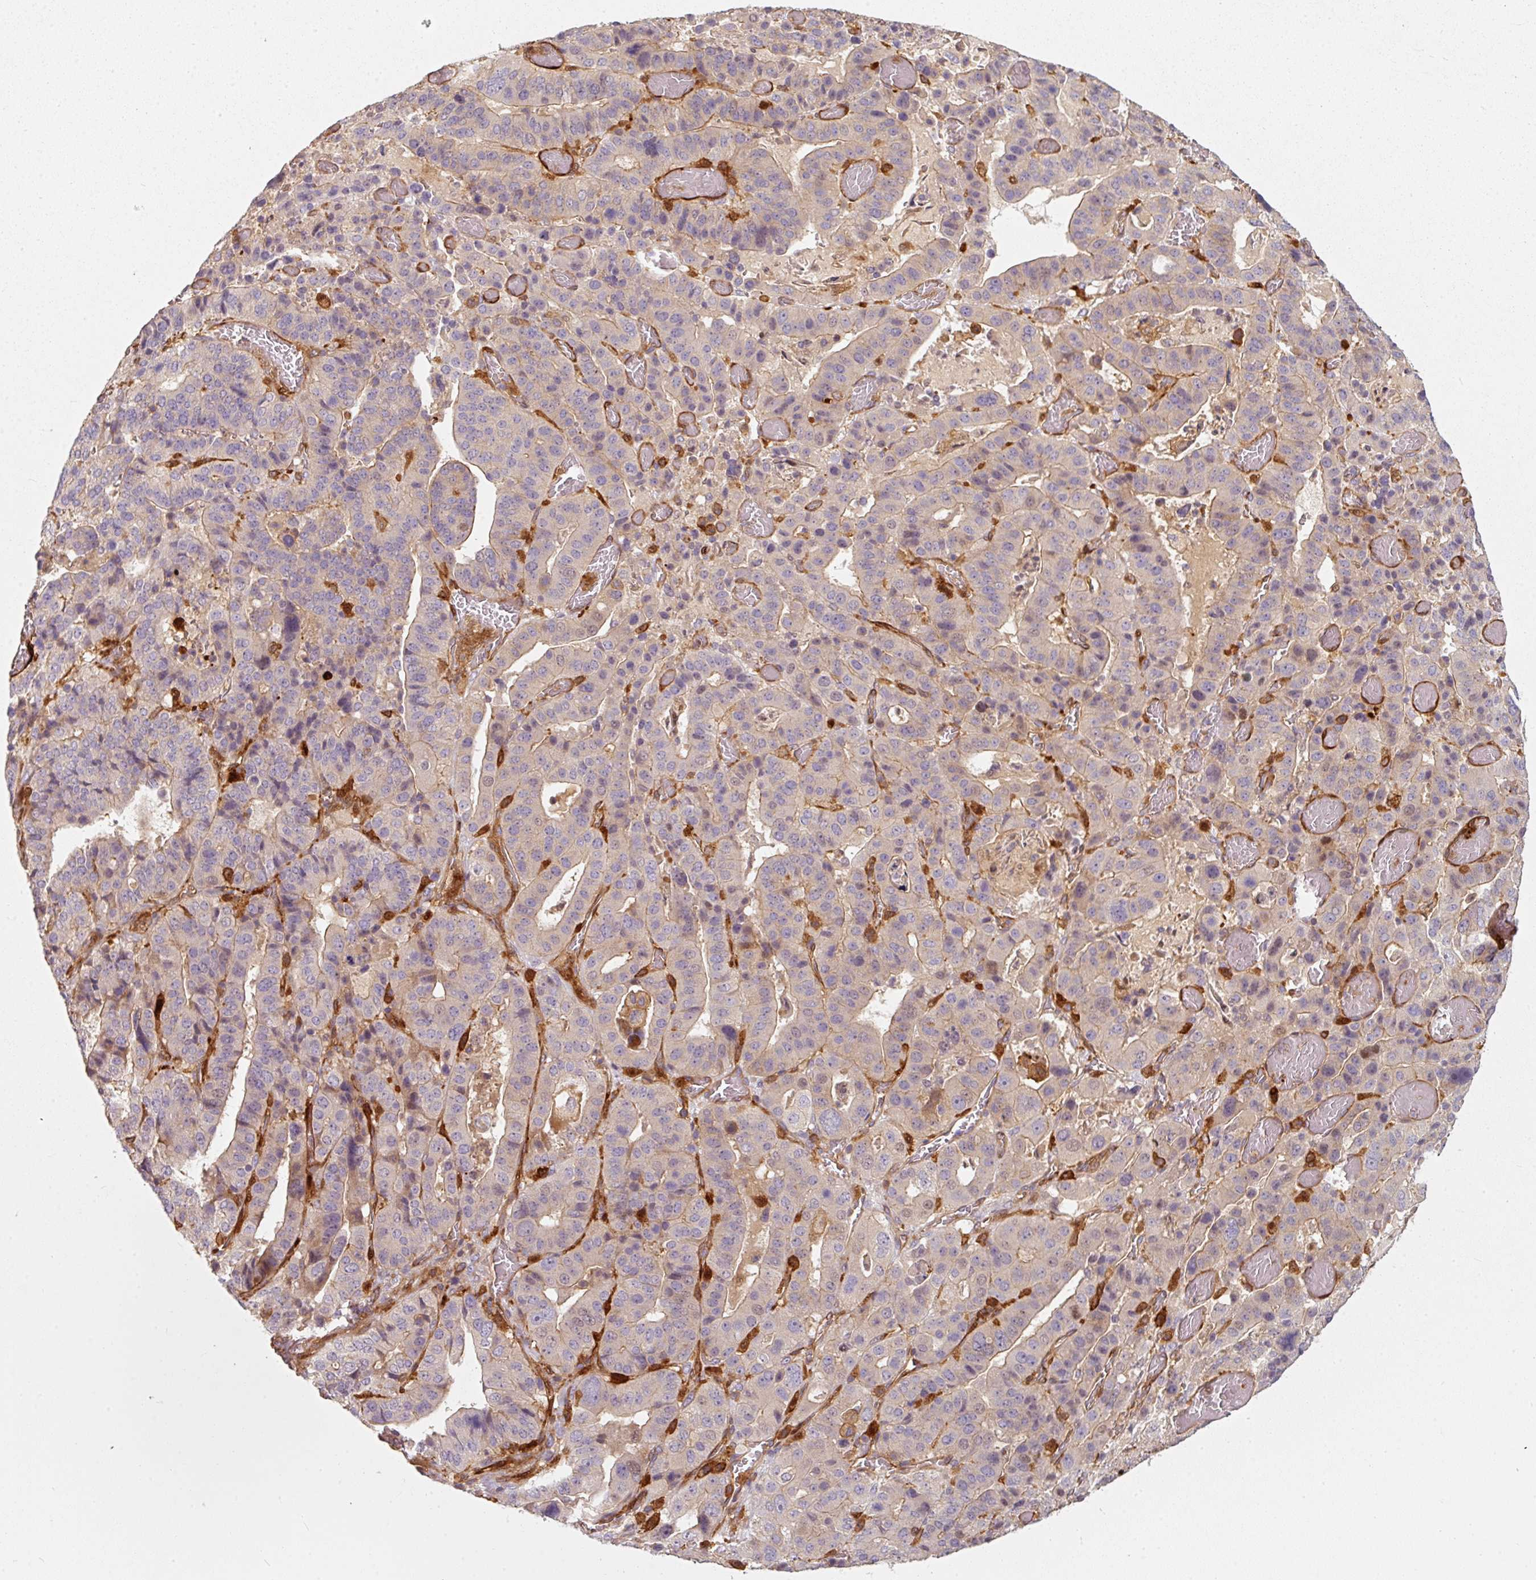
{"staining": {"intensity": "negative", "quantity": "none", "location": "none"}, "tissue": "stomach cancer", "cell_type": "Tumor cells", "image_type": "cancer", "snomed": [{"axis": "morphology", "description": "Adenocarcinoma, NOS"}, {"axis": "topography", "description": "Stomach"}], "caption": "Tumor cells show no significant protein positivity in stomach cancer.", "gene": "IQGAP2", "patient": {"sex": "male", "age": 48}}